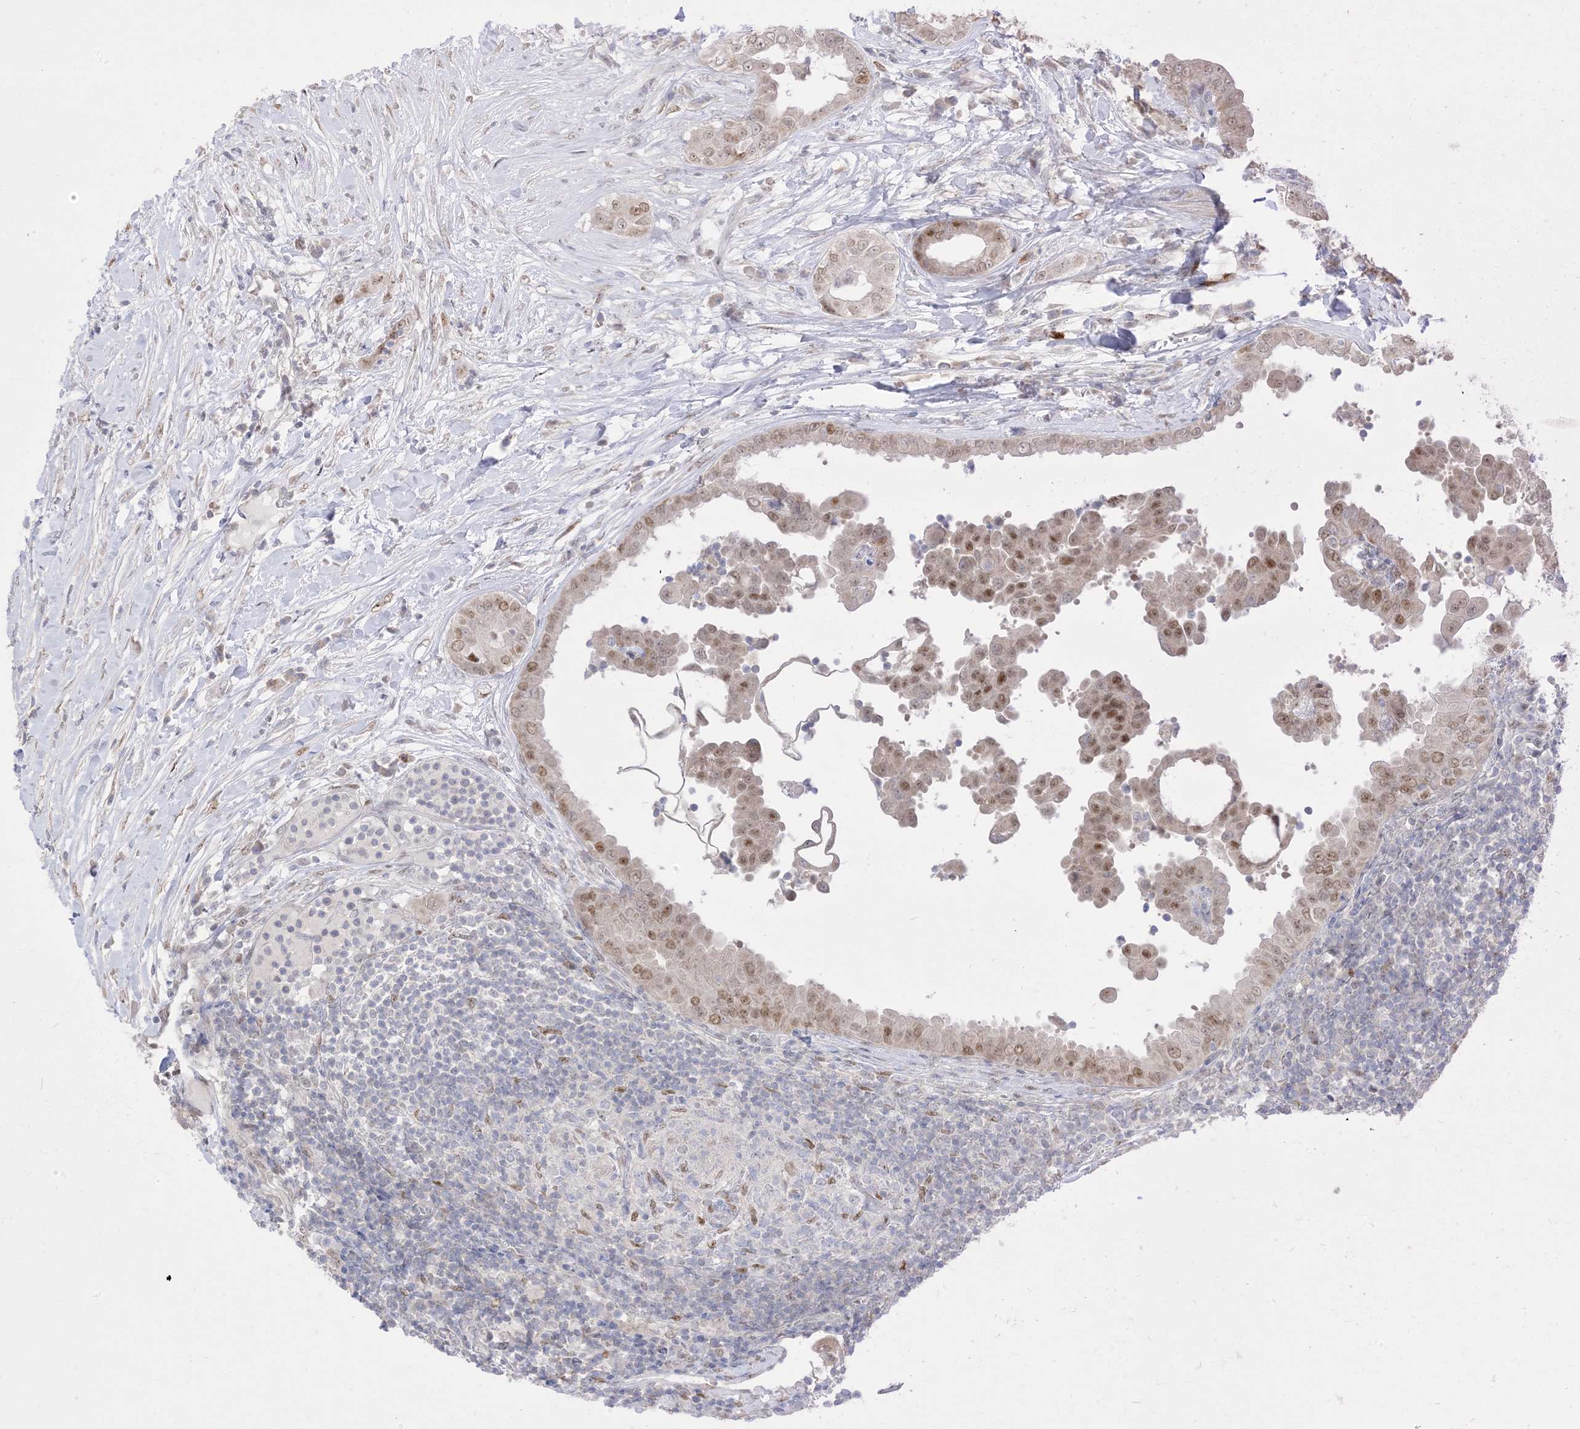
{"staining": {"intensity": "moderate", "quantity": ">75%", "location": "nuclear"}, "tissue": "thyroid cancer", "cell_type": "Tumor cells", "image_type": "cancer", "snomed": [{"axis": "morphology", "description": "Papillary adenocarcinoma, NOS"}, {"axis": "topography", "description": "Thyroid gland"}], "caption": "Protein staining demonstrates moderate nuclear positivity in approximately >75% of tumor cells in thyroid cancer (papillary adenocarcinoma).", "gene": "BHLHE40", "patient": {"sex": "male", "age": 33}}